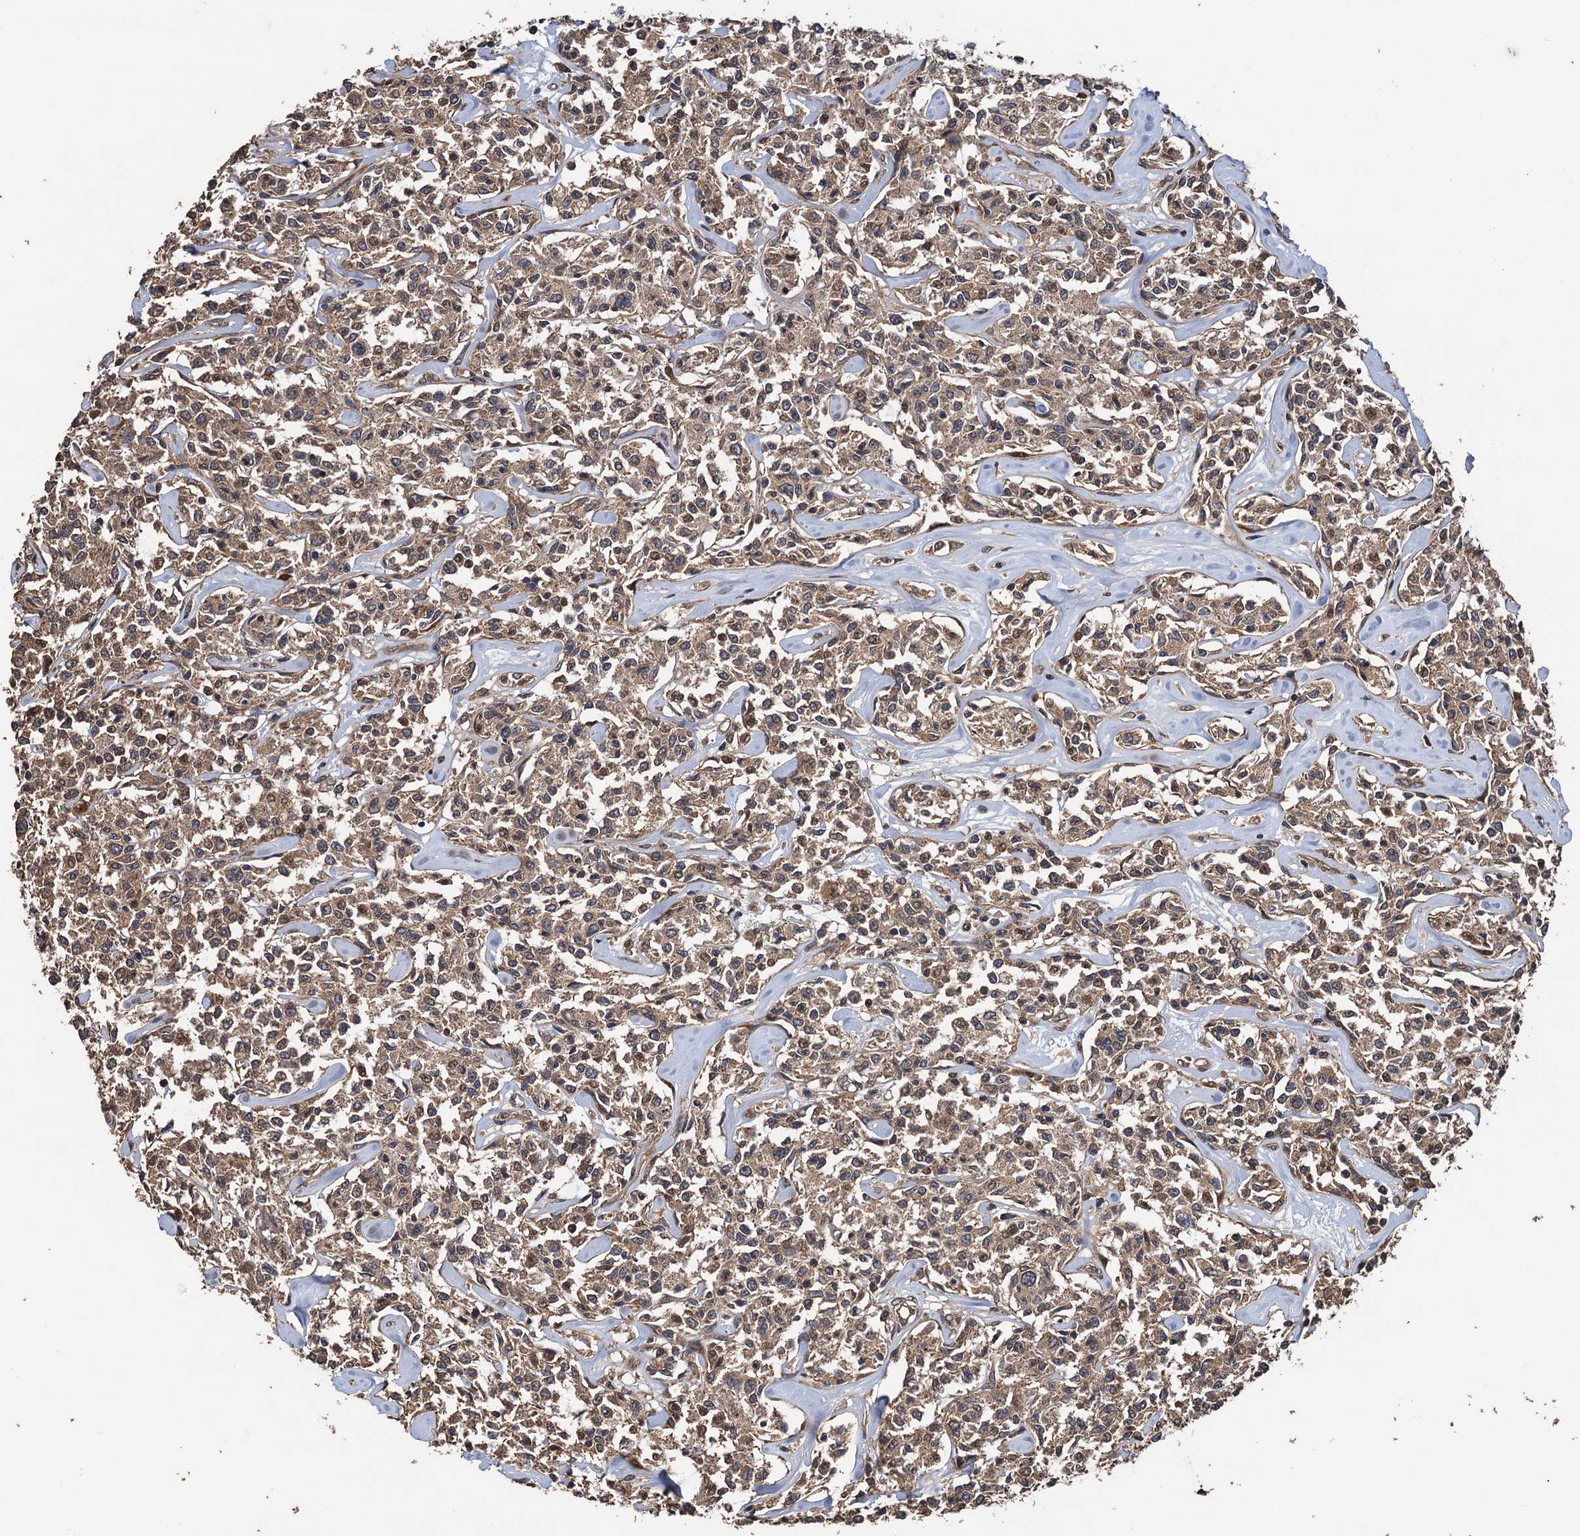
{"staining": {"intensity": "weak", "quantity": ">75%", "location": "cytoplasmic/membranous"}, "tissue": "lymphoma", "cell_type": "Tumor cells", "image_type": "cancer", "snomed": [{"axis": "morphology", "description": "Malignant lymphoma, non-Hodgkin's type, Low grade"}, {"axis": "topography", "description": "Small intestine"}], "caption": "A micrograph of human low-grade malignant lymphoma, non-Hodgkin's type stained for a protein reveals weak cytoplasmic/membranous brown staining in tumor cells. (DAB IHC, brown staining for protein, blue staining for nuclei).", "gene": "TMEM39B", "patient": {"sex": "female", "age": 59}}